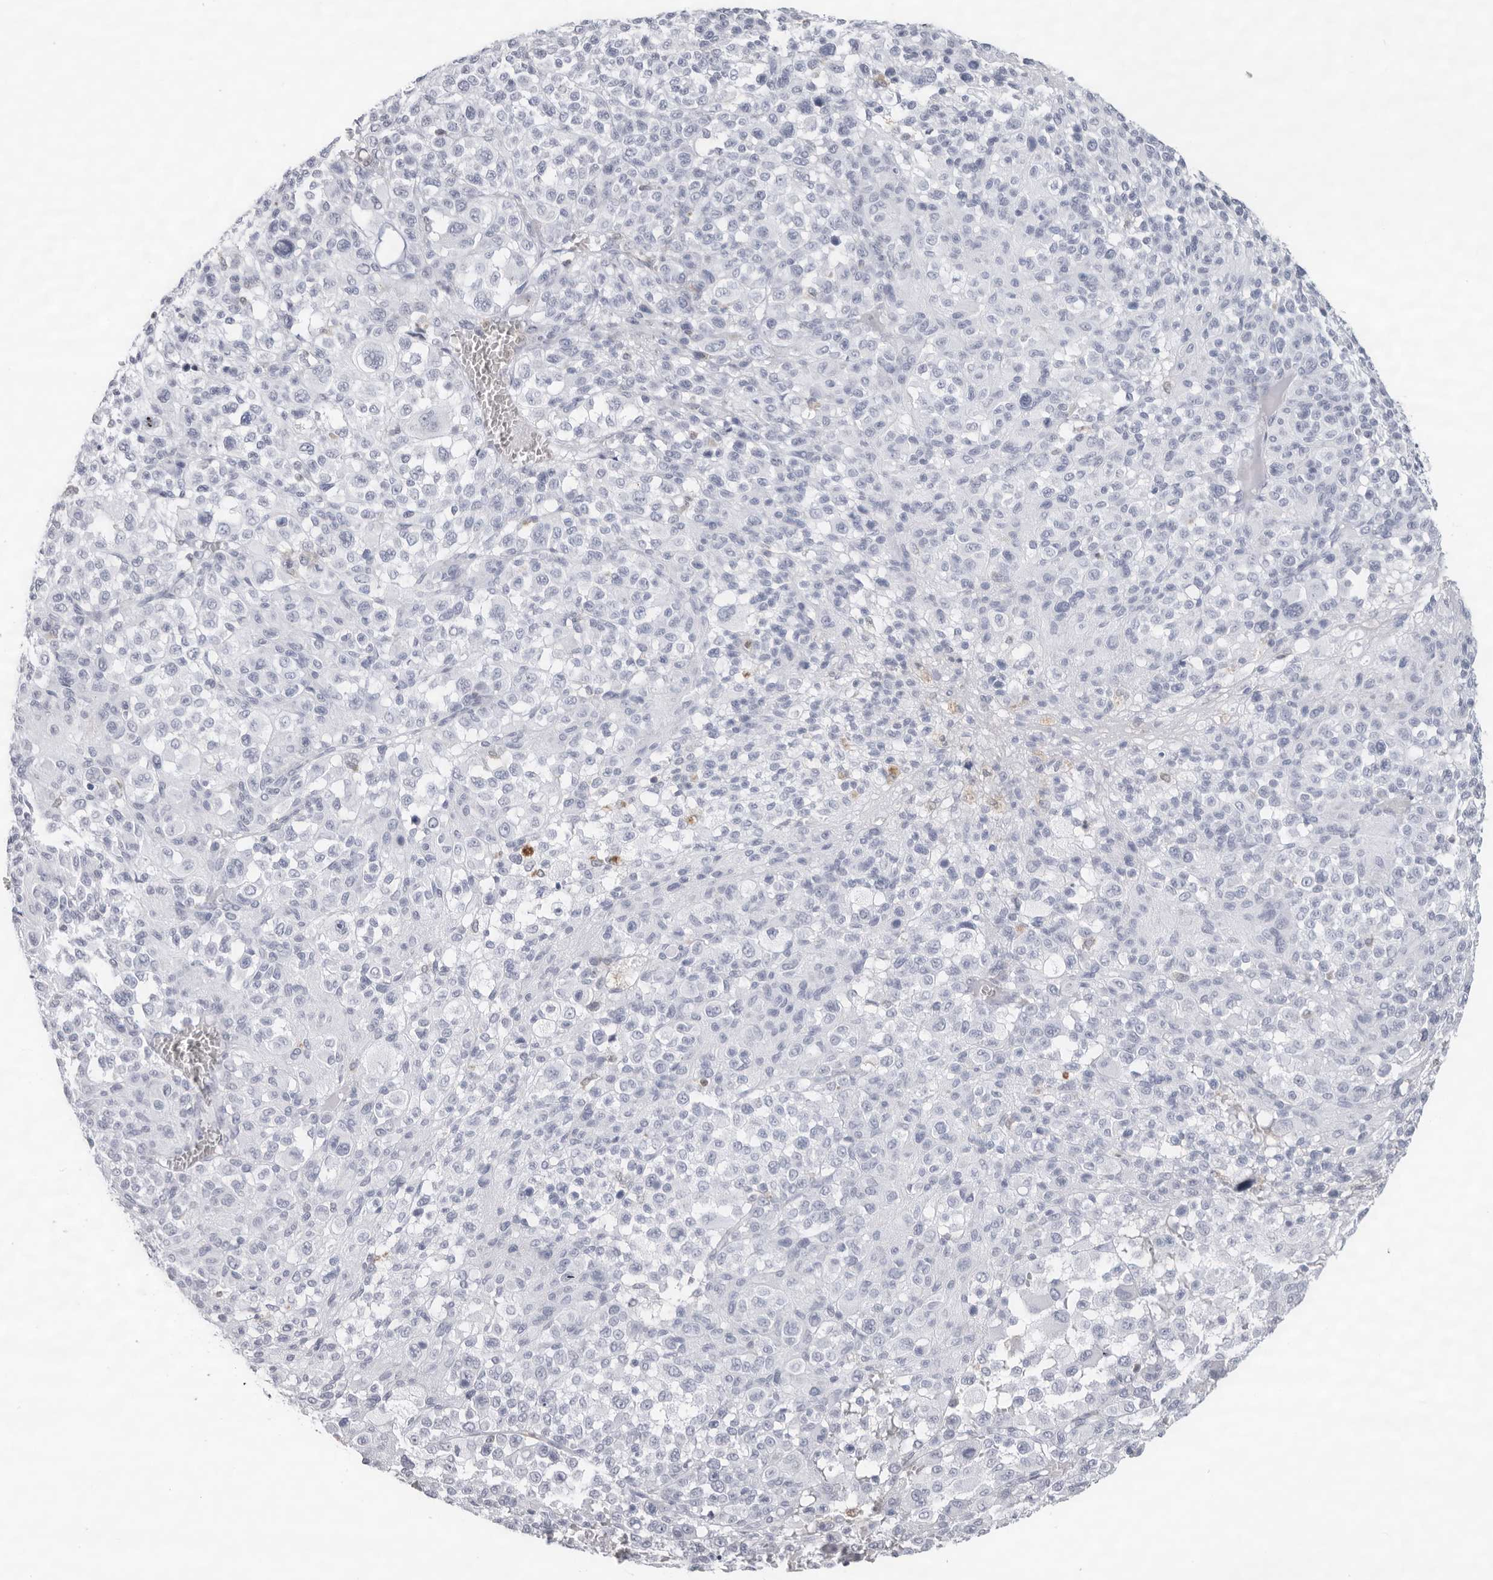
{"staining": {"intensity": "negative", "quantity": "none", "location": "none"}, "tissue": "melanoma", "cell_type": "Tumor cells", "image_type": "cancer", "snomed": [{"axis": "morphology", "description": "Malignant melanoma, Metastatic site"}, {"axis": "topography", "description": "Skin"}], "caption": "DAB immunohistochemical staining of human malignant melanoma (metastatic site) demonstrates no significant expression in tumor cells. (Stains: DAB immunohistochemistry with hematoxylin counter stain, Microscopy: brightfield microscopy at high magnification).", "gene": "FMNL1", "patient": {"sex": "female", "age": 74}}